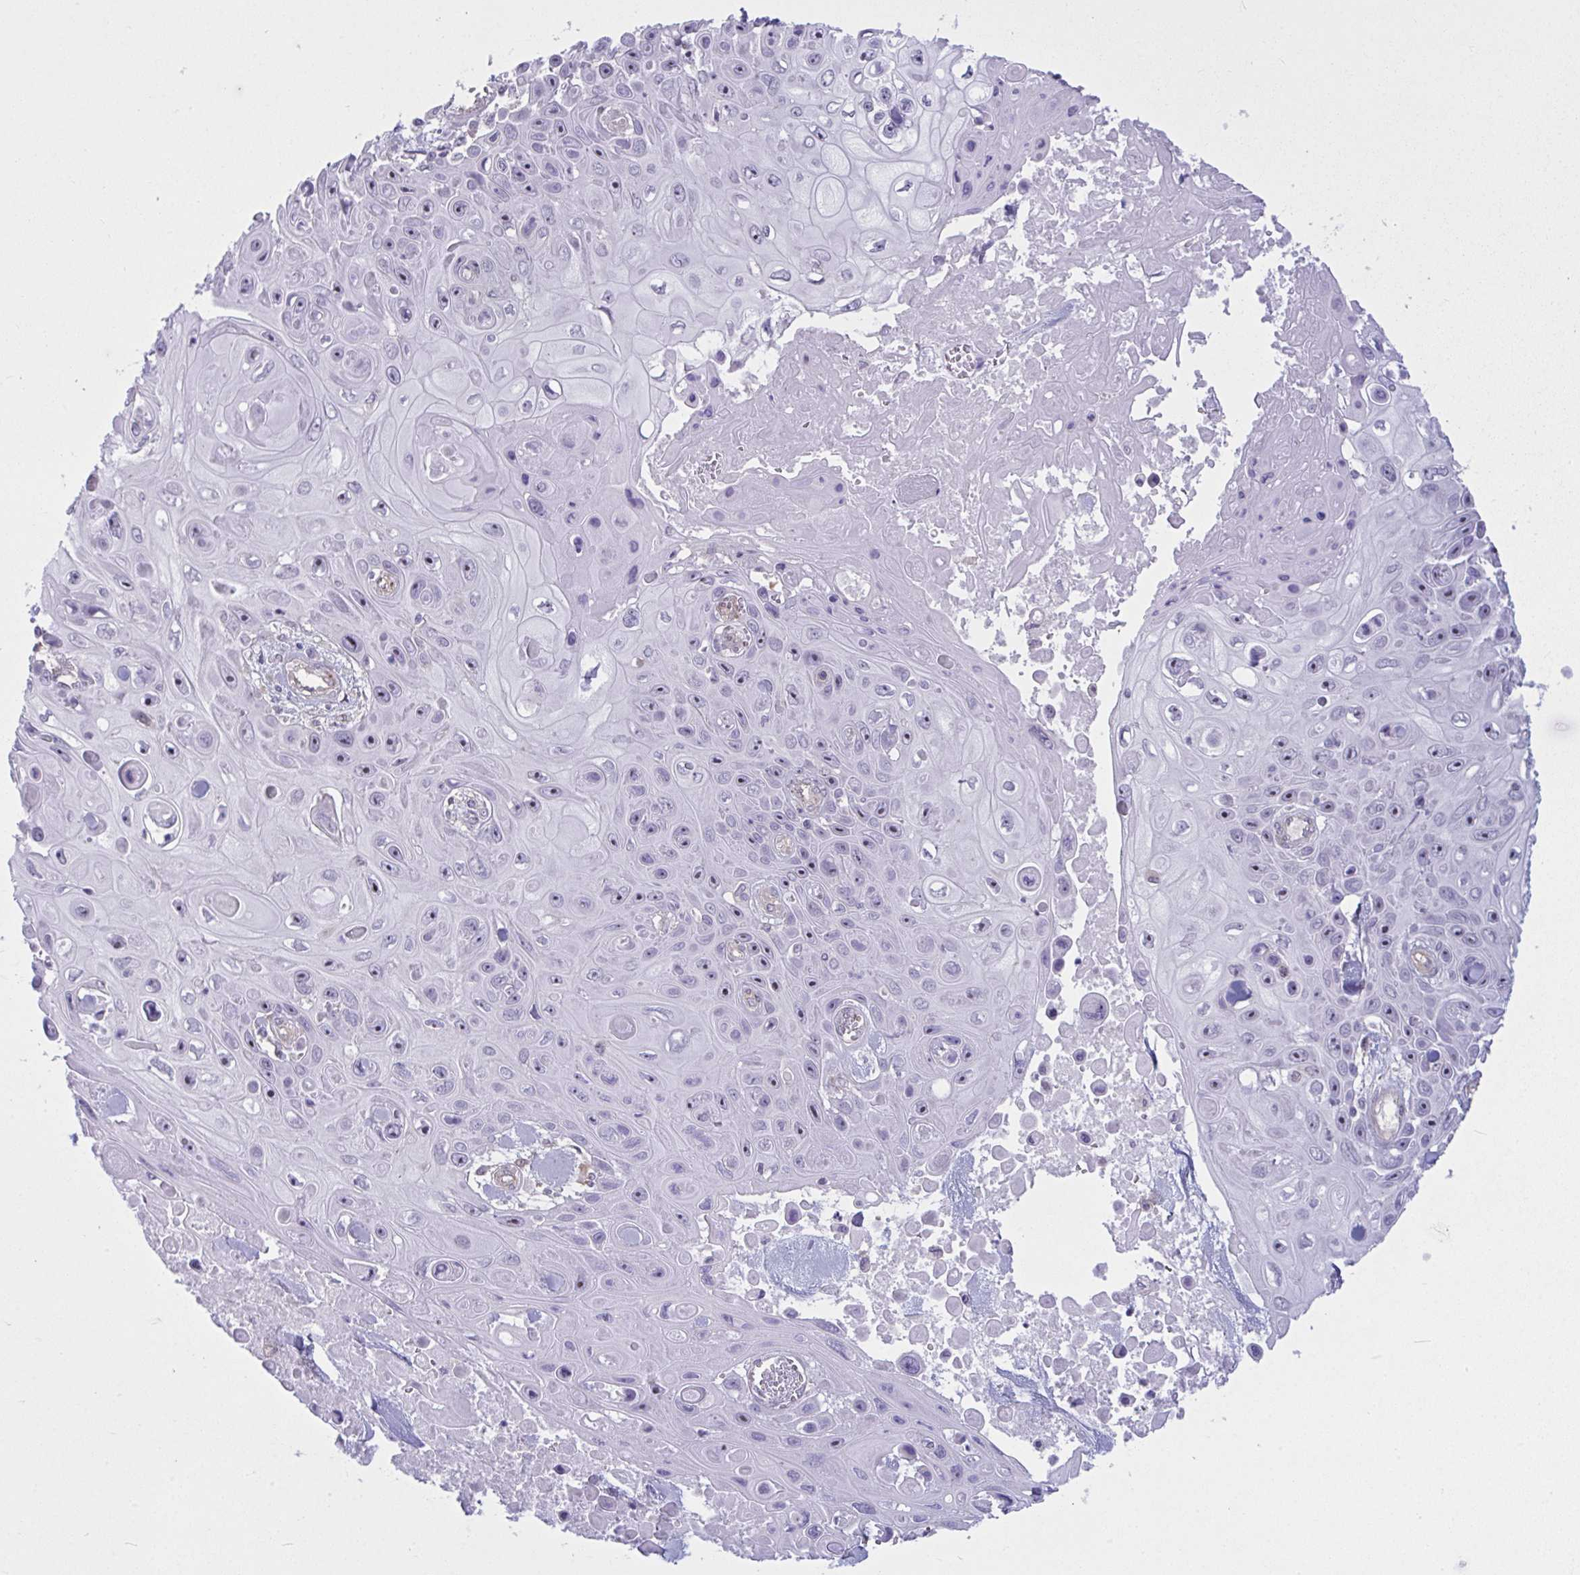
{"staining": {"intensity": "moderate", "quantity": ">75%", "location": "nuclear"}, "tissue": "skin cancer", "cell_type": "Tumor cells", "image_type": "cancer", "snomed": [{"axis": "morphology", "description": "Squamous cell carcinoma, NOS"}, {"axis": "topography", "description": "Skin"}], "caption": "Protein expression by immunohistochemistry exhibits moderate nuclear positivity in about >75% of tumor cells in skin squamous cell carcinoma.", "gene": "PRRT4", "patient": {"sex": "male", "age": 82}}